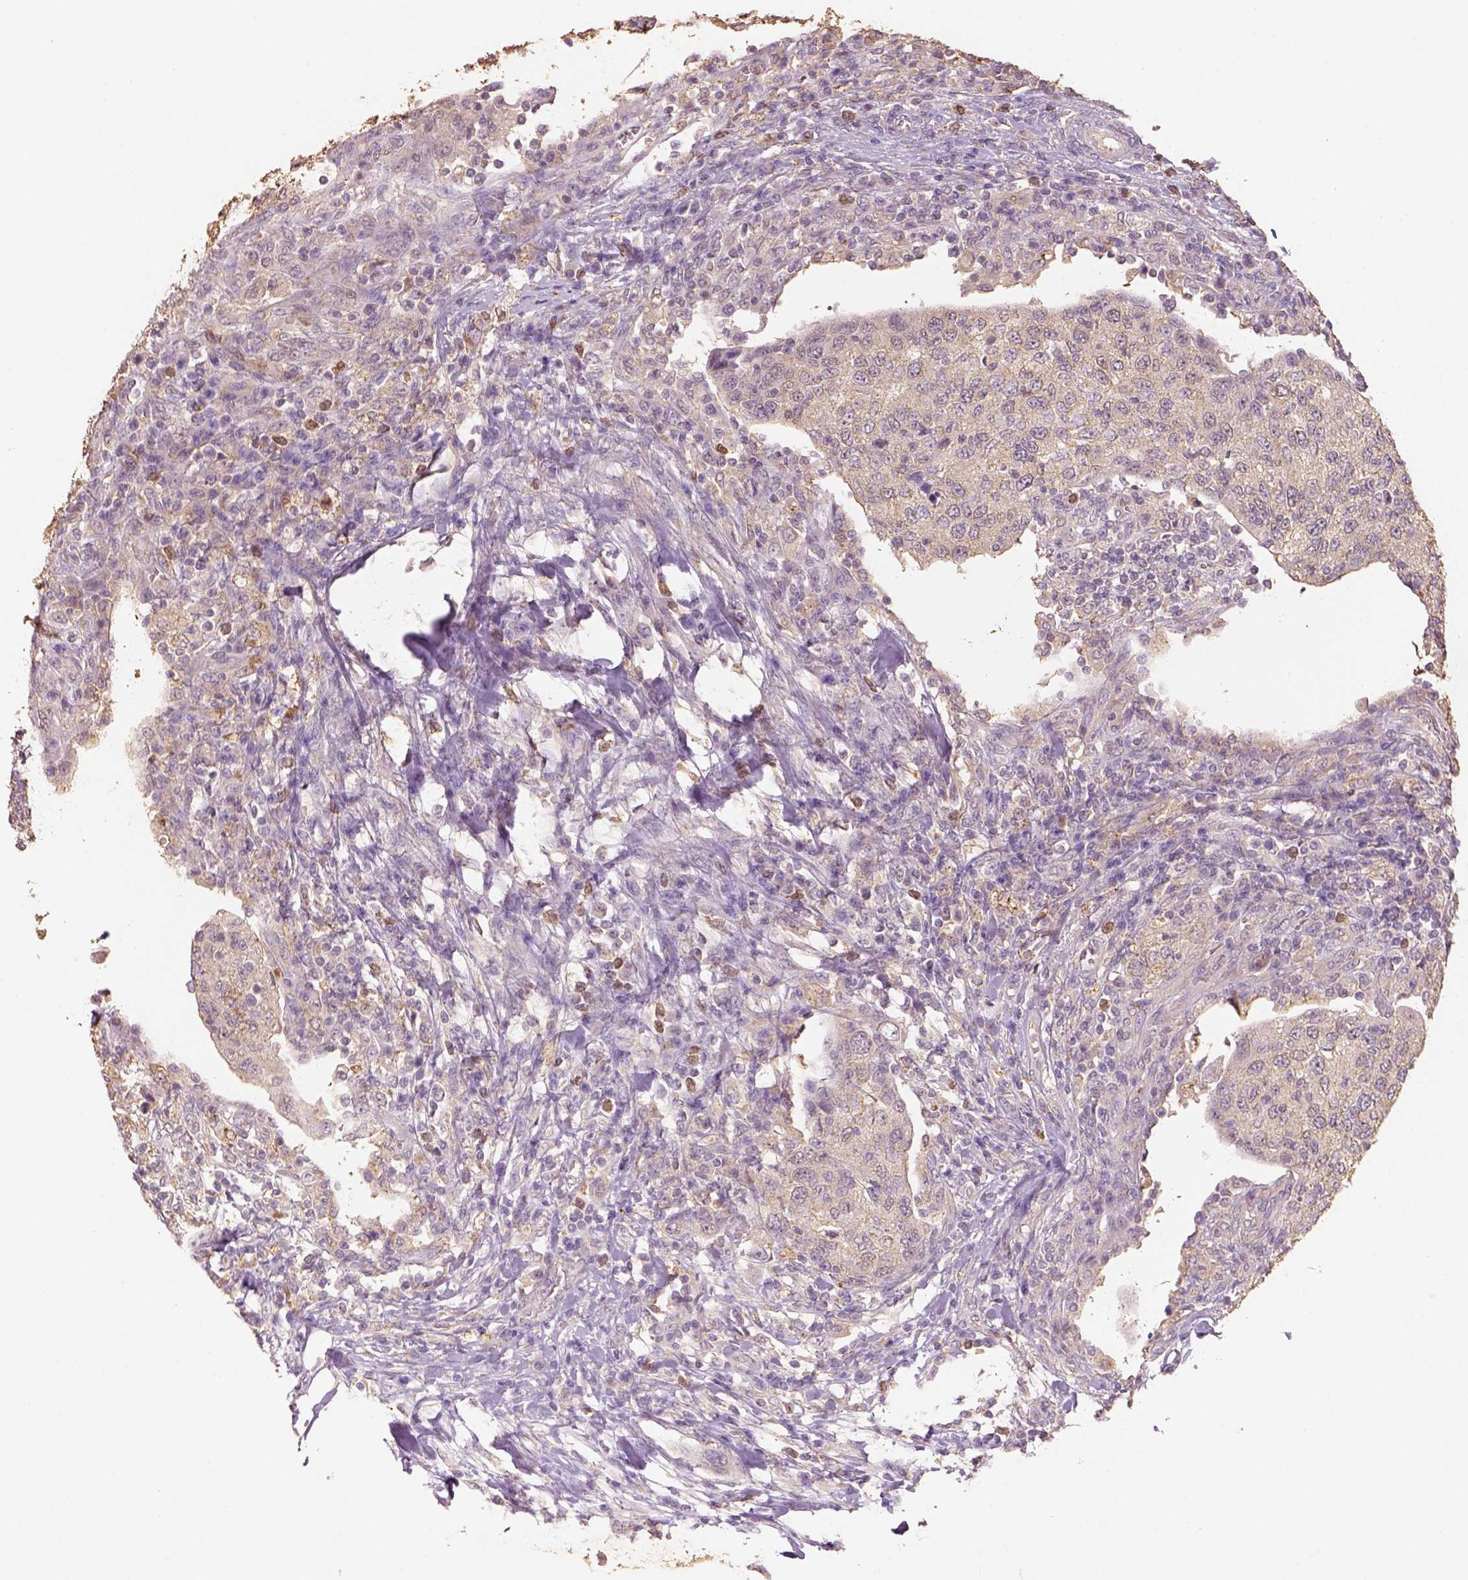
{"staining": {"intensity": "weak", "quantity": ">75%", "location": "cytoplasmic/membranous"}, "tissue": "urothelial cancer", "cell_type": "Tumor cells", "image_type": "cancer", "snomed": [{"axis": "morphology", "description": "Urothelial carcinoma, High grade"}, {"axis": "topography", "description": "Urinary bladder"}], "caption": "Protein staining of urothelial cancer tissue shows weak cytoplasmic/membranous positivity in approximately >75% of tumor cells. (DAB IHC with brightfield microscopy, high magnification).", "gene": "AP2B1", "patient": {"sex": "female", "age": 78}}